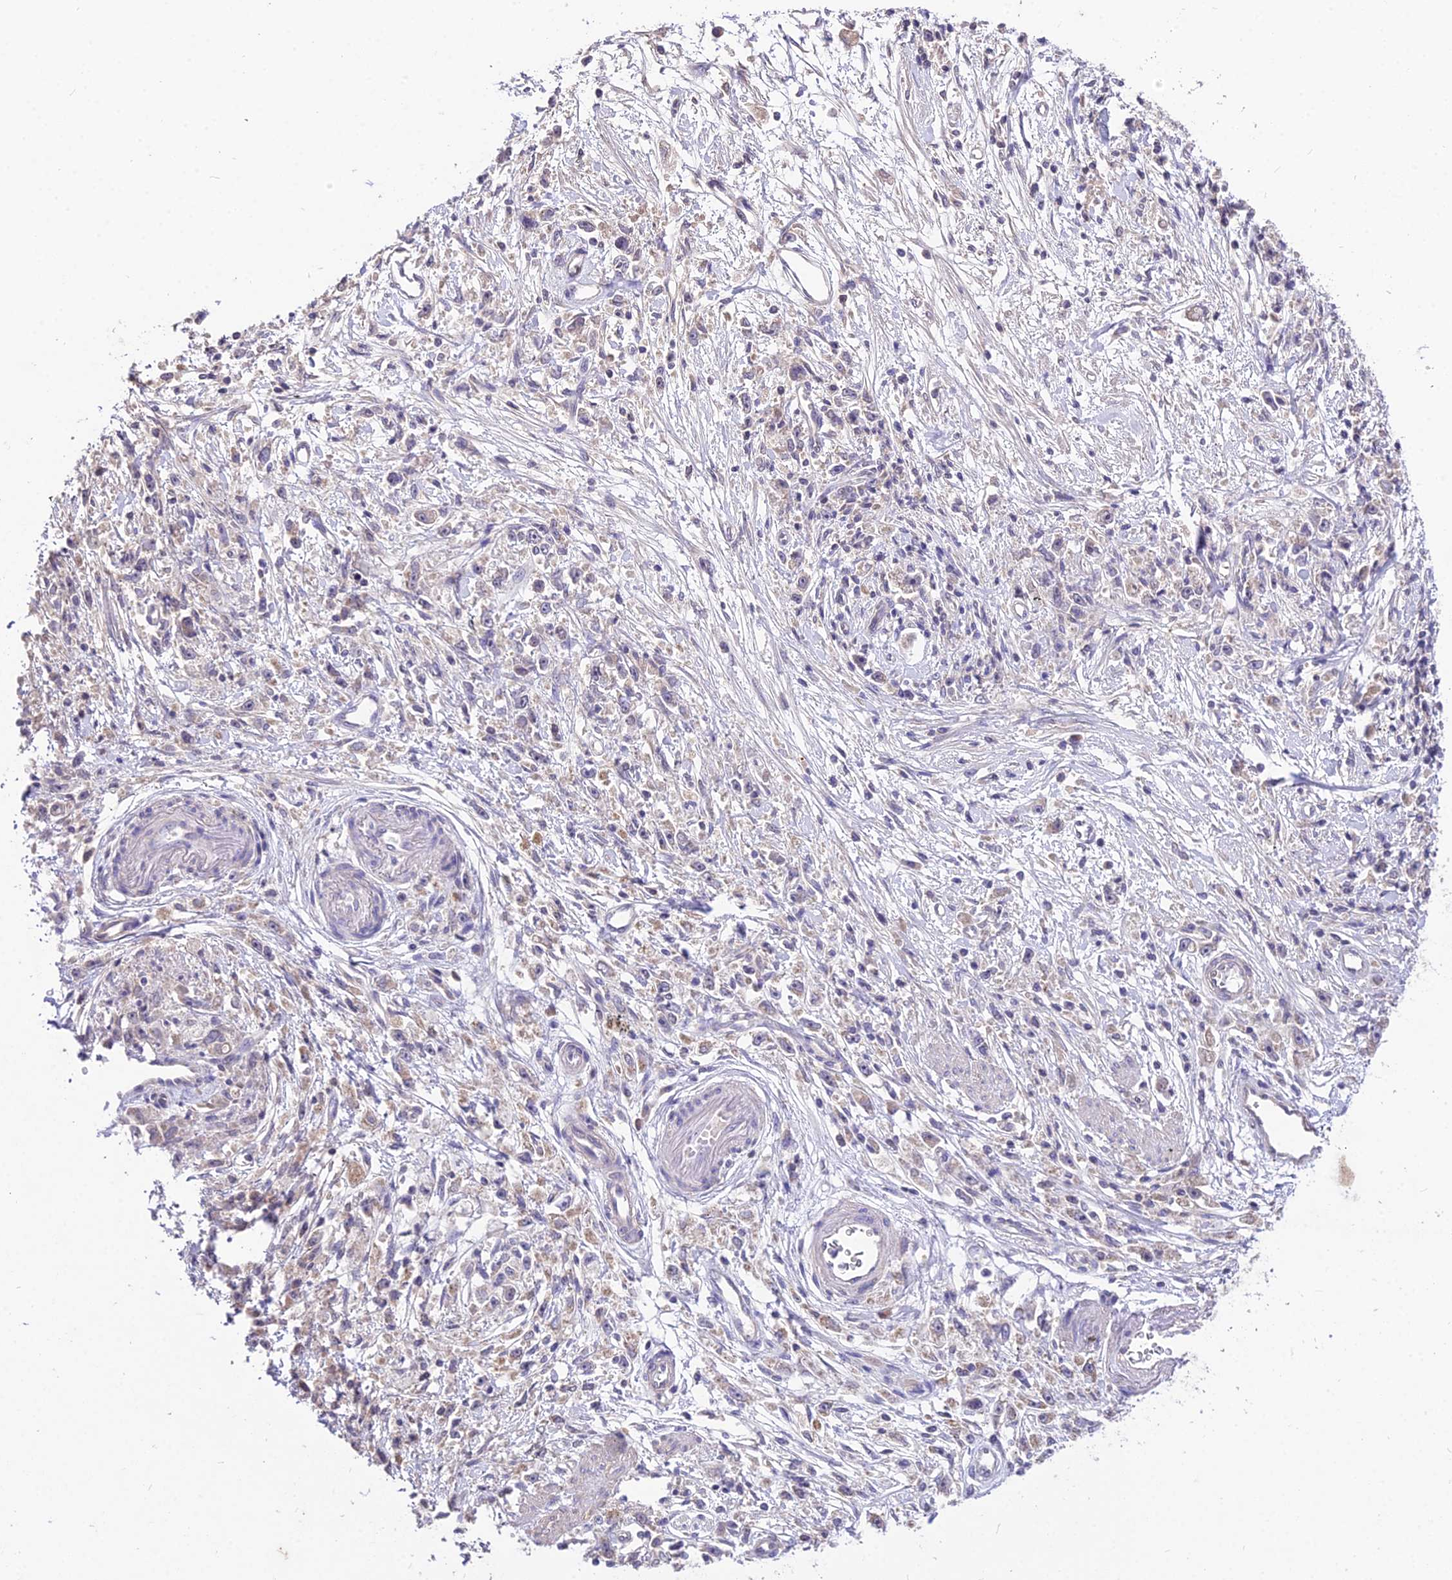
{"staining": {"intensity": "weak", "quantity": "<25%", "location": "cytoplasmic/membranous"}, "tissue": "stomach cancer", "cell_type": "Tumor cells", "image_type": "cancer", "snomed": [{"axis": "morphology", "description": "Adenocarcinoma, NOS"}, {"axis": "topography", "description": "Stomach"}], "caption": "Immunohistochemistry (IHC) photomicrograph of human adenocarcinoma (stomach) stained for a protein (brown), which shows no positivity in tumor cells.", "gene": "PGK1", "patient": {"sex": "female", "age": 59}}